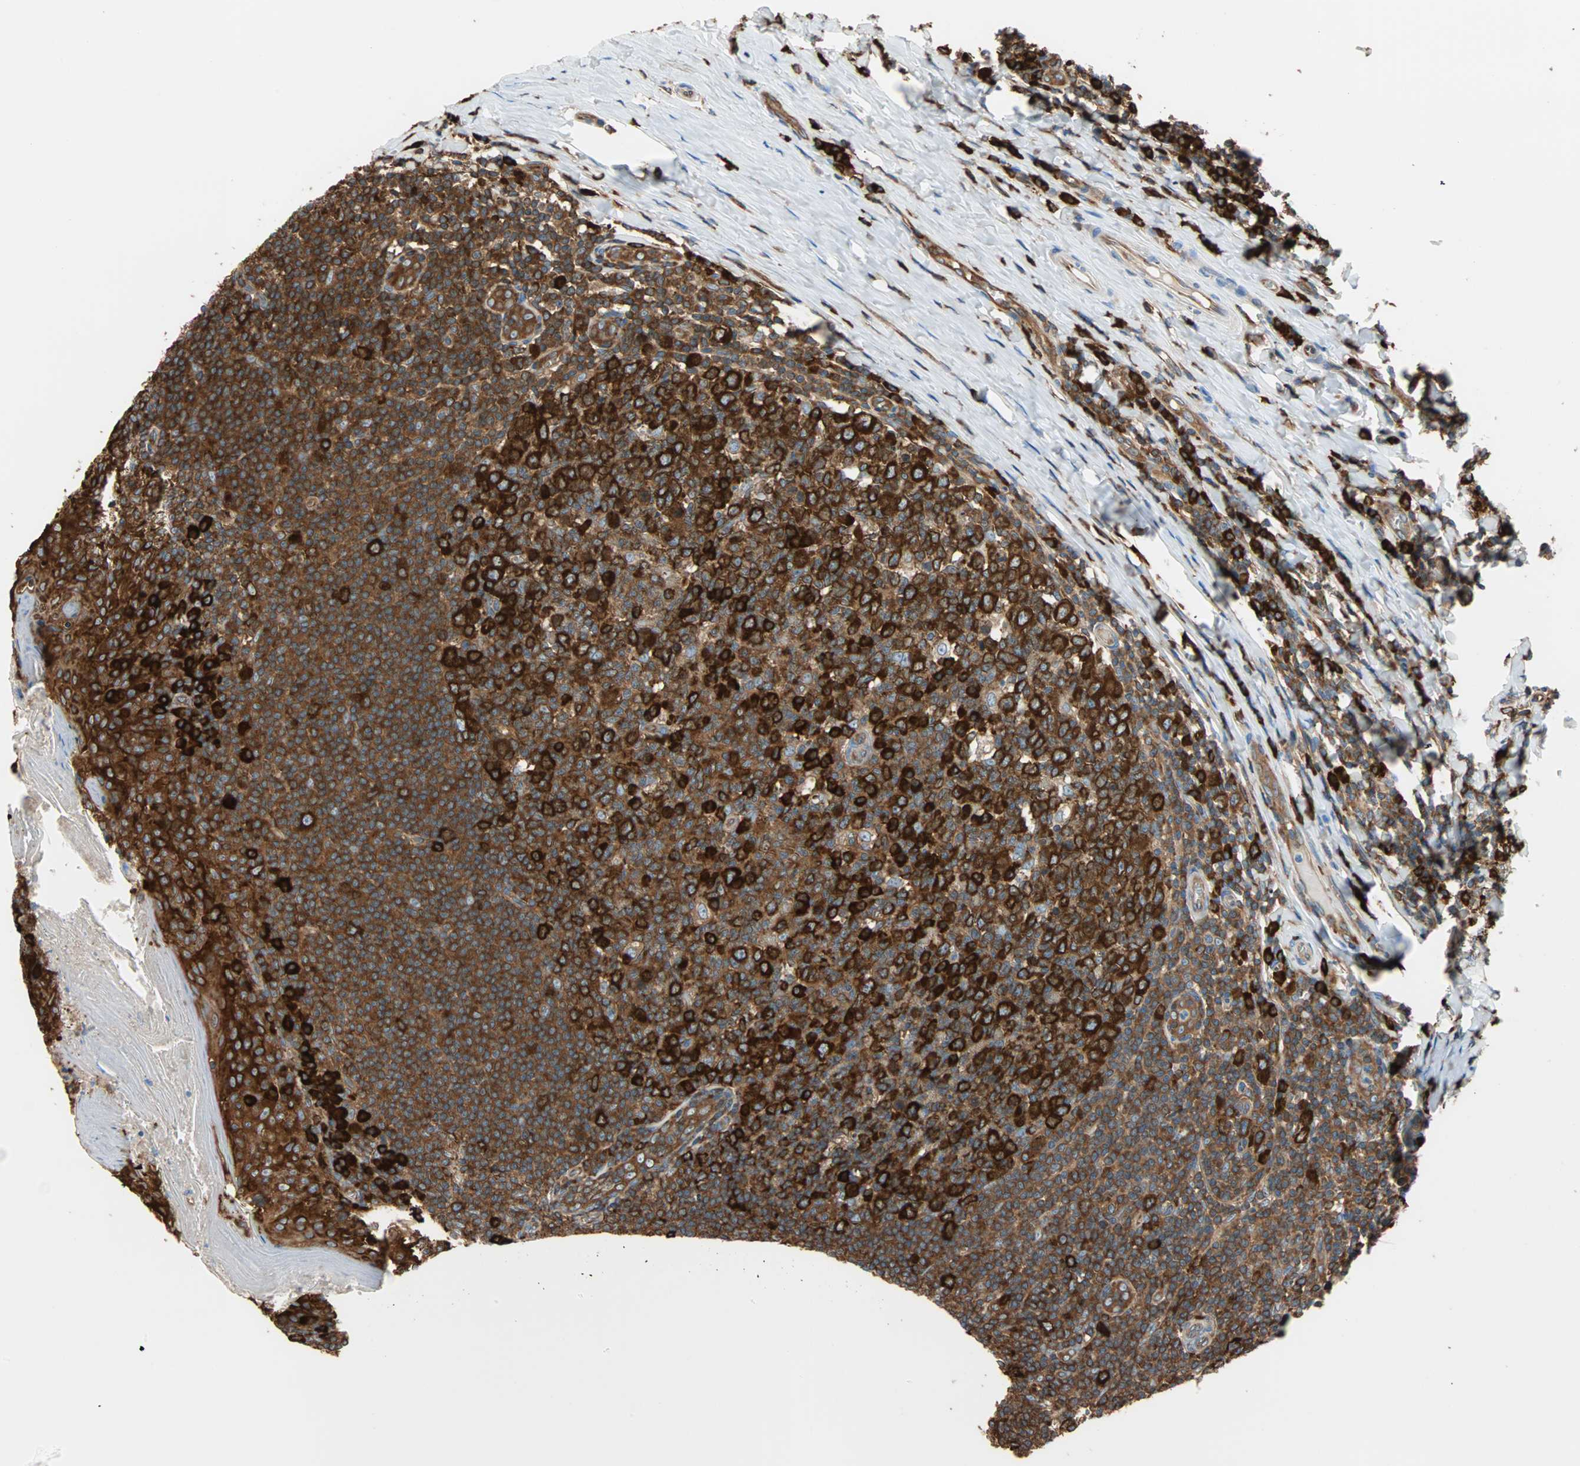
{"staining": {"intensity": "strong", "quantity": ">75%", "location": "cytoplasmic/membranous"}, "tissue": "tonsil", "cell_type": "Germinal center cells", "image_type": "normal", "snomed": [{"axis": "morphology", "description": "Normal tissue, NOS"}, {"axis": "topography", "description": "Tonsil"}], "caption": "Immunohistochemical staining of unremarkable tonsil displays >75% levels of strong cytoplasmic/membranous protein staining in about >75% of germinal center cells.", "gene": "EEF2", "patient": {"sex": "male", "age": 31}}